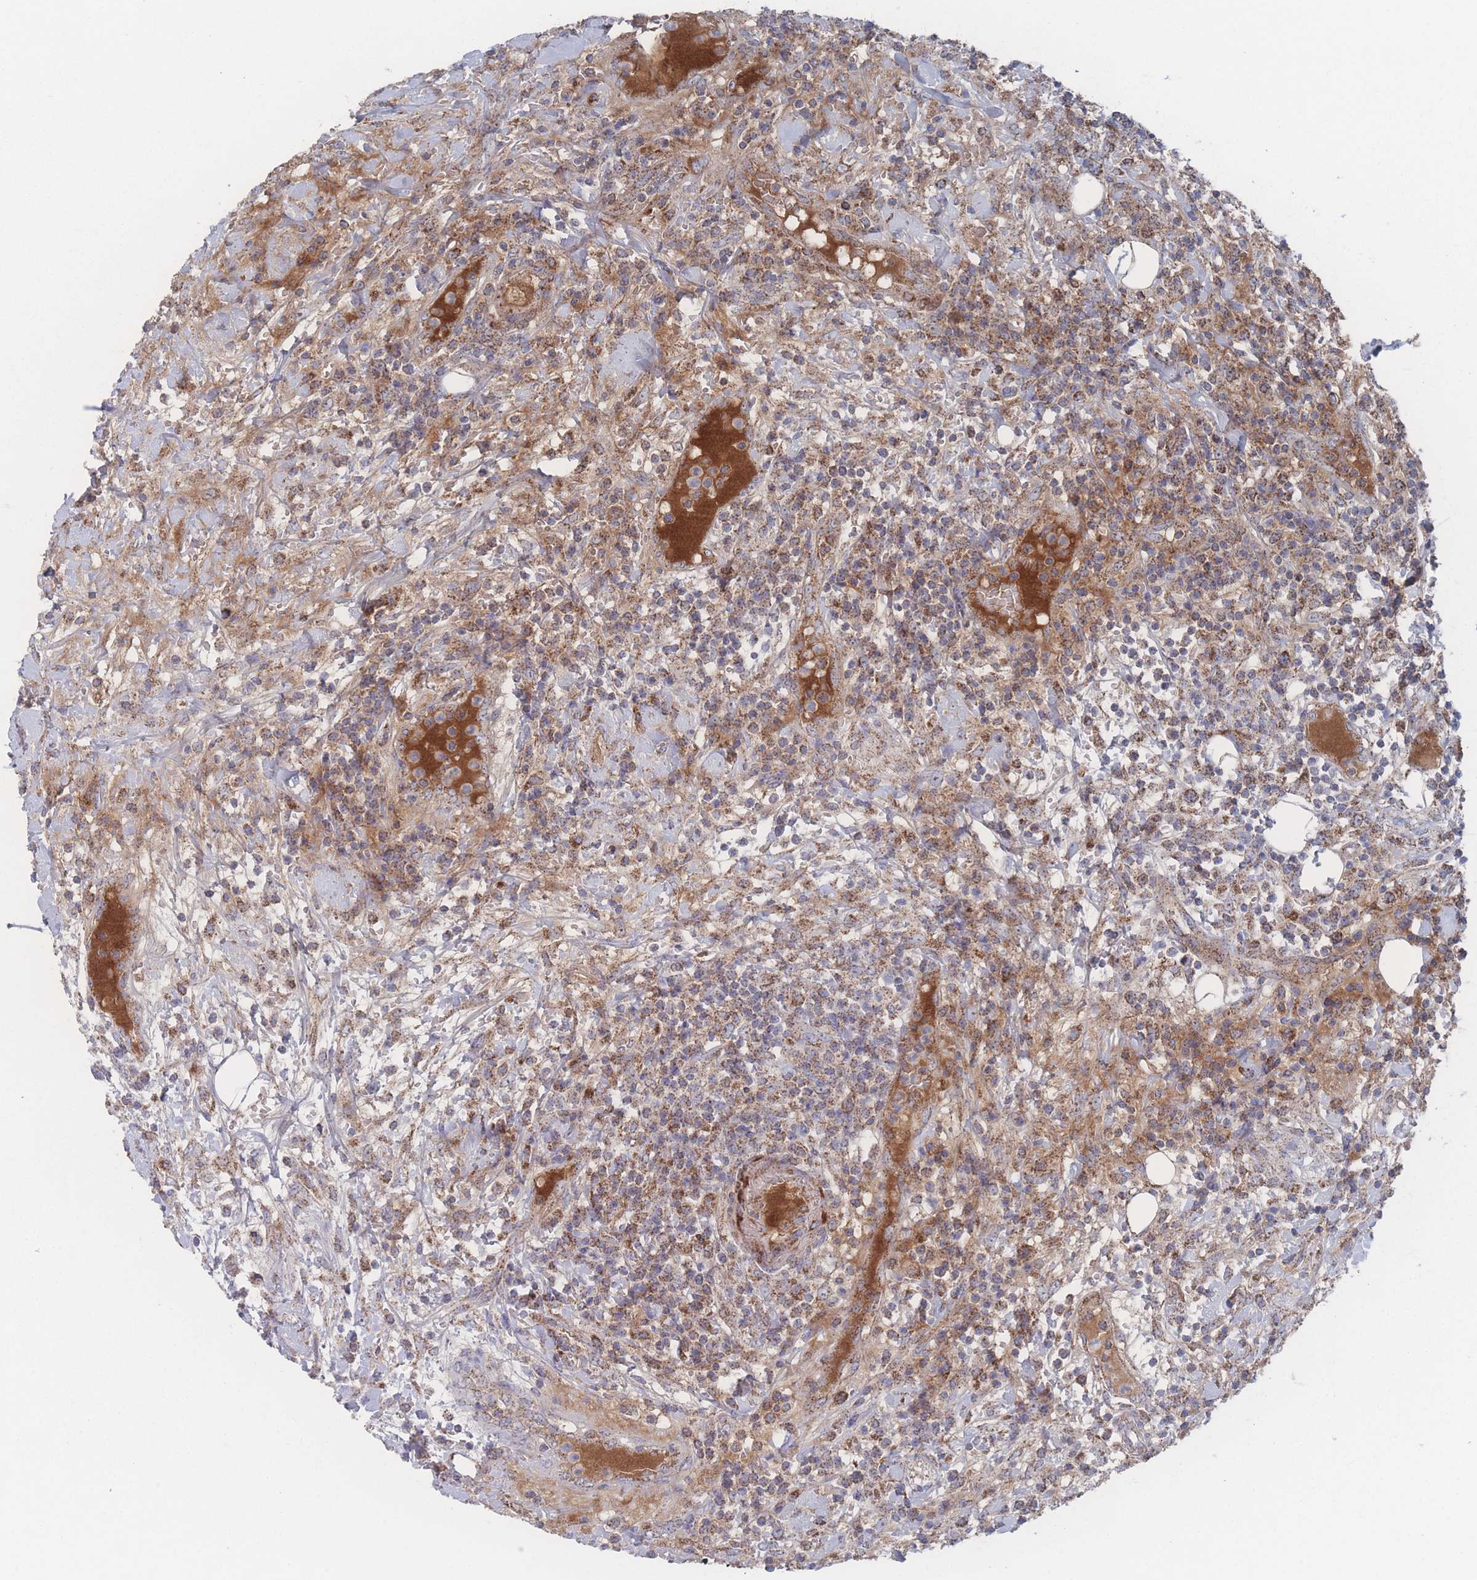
{"staining": {"intensity": "strong", "quantity": "25%-75%", "location": "cytoplasmic/membranous"}, "tissue": "lymphoma", "cell_type": "Tumor cells", "image_type": "cancer", "snomed": [{"axis": "morphology", "description": "Malignant lymphoma, non-Hodgkin's type, High grade"}, {"axis": "topography", "description": "Colon"}], "caption": "Tumor cells display high levels of strong cytoplasmic/membranous positivity in approximately 25%-75% of cells in human malignant lymphoma, non-Hodgkin's type (high-grade).", "gene": "PEX14", "patient": {"sex": "female", "age": 53}}